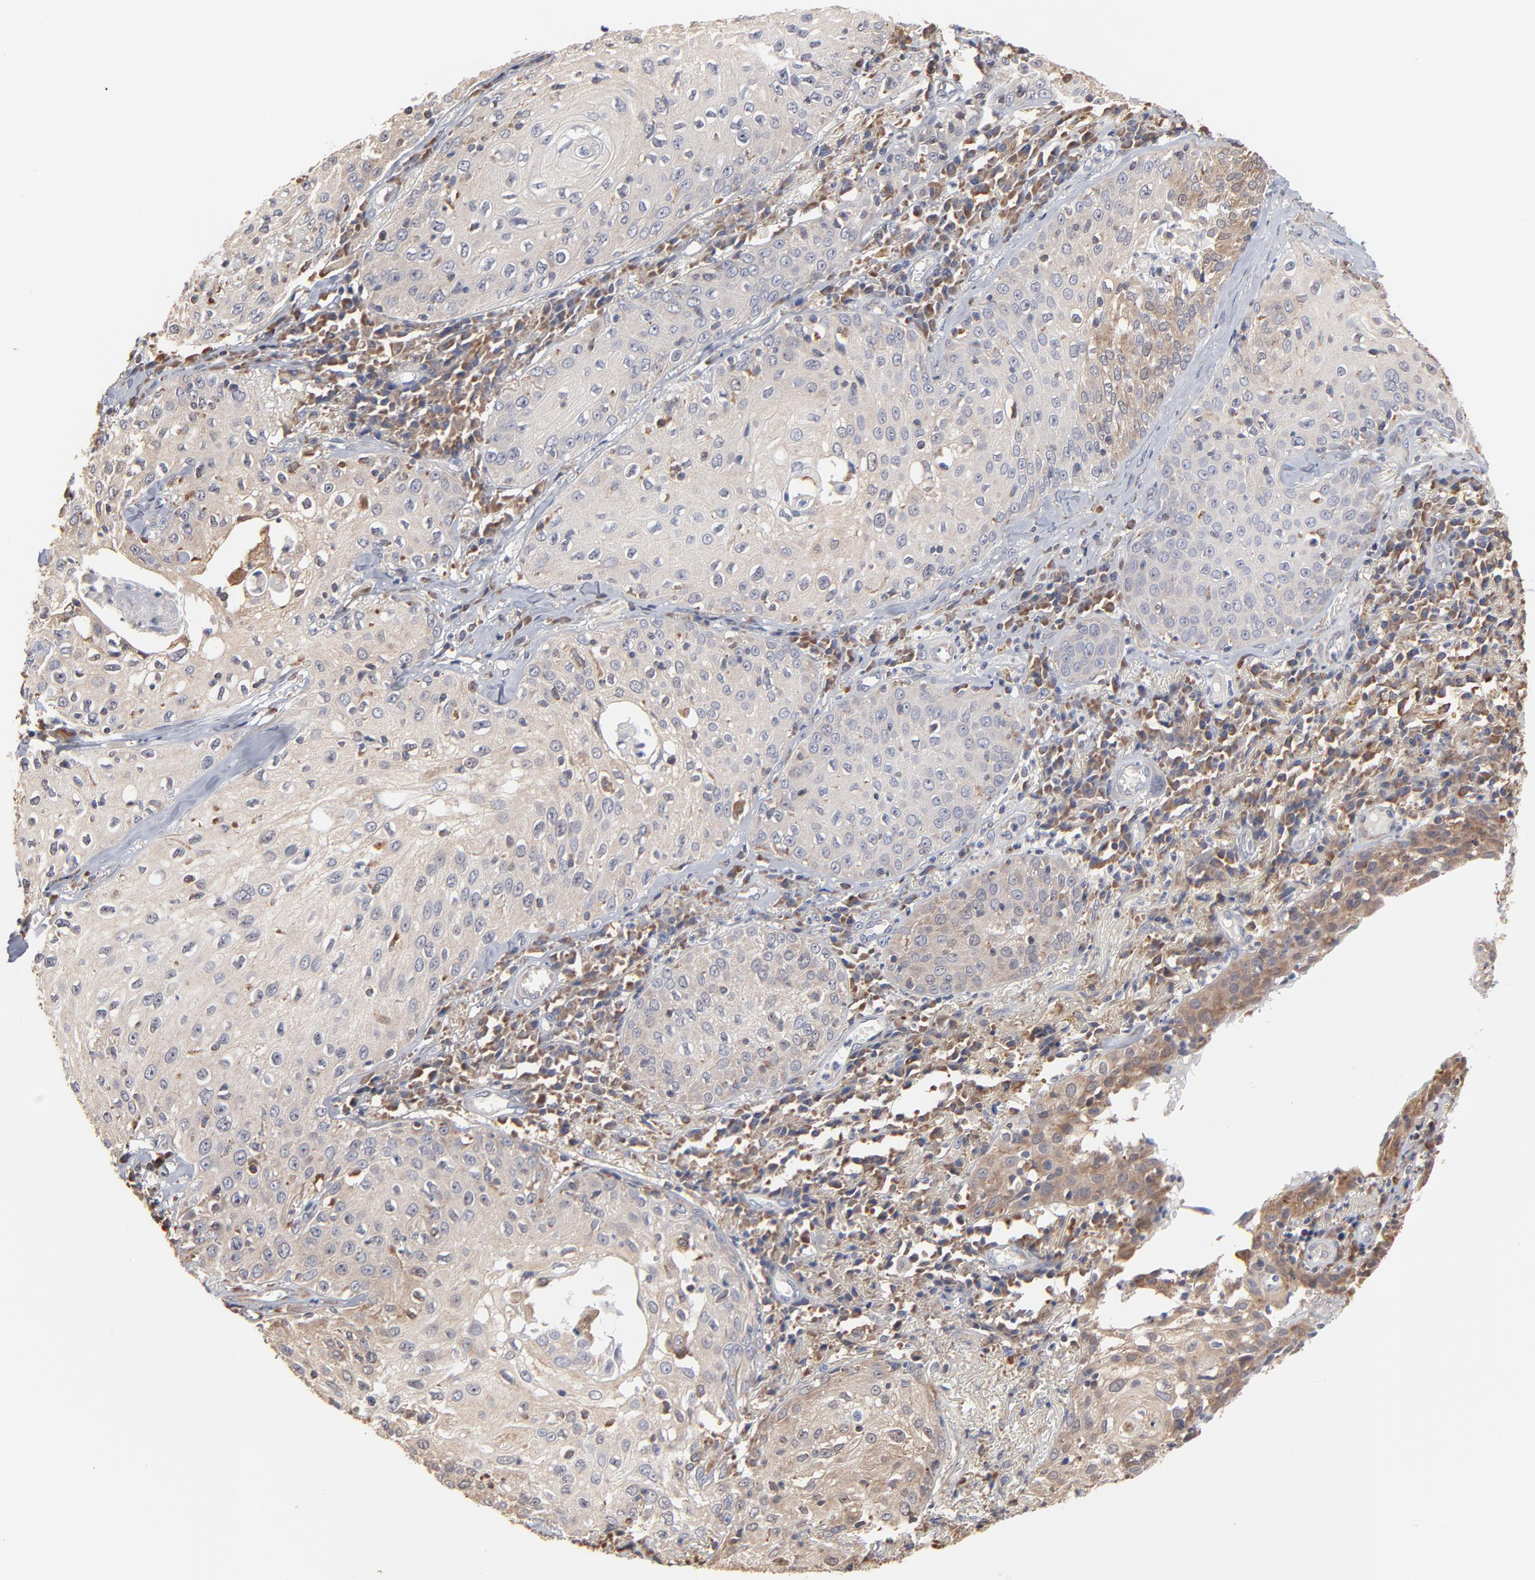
{"staining": {"intensity": "weak", "quantity": "25%-75%", "location": "cytoplasmic/membranous"}, "tissue": "skin cancer", "cell_type": "Tumor cells", "image_type": "cancer", "snomed": [{"axis": "morphology", "description": "Squamous cell carcinoma, NOS"}, {"axis": "topography", "description": "Skin"}], "caption": "Immunohistochemical staining of skin squamous cell carcinoma exhibits weak cytoplasmic/membranous protein staining in approximately 25%-75% of tumor cells.", "gene": "RNF213", "patient": {"sex": "male", "age": 65}}